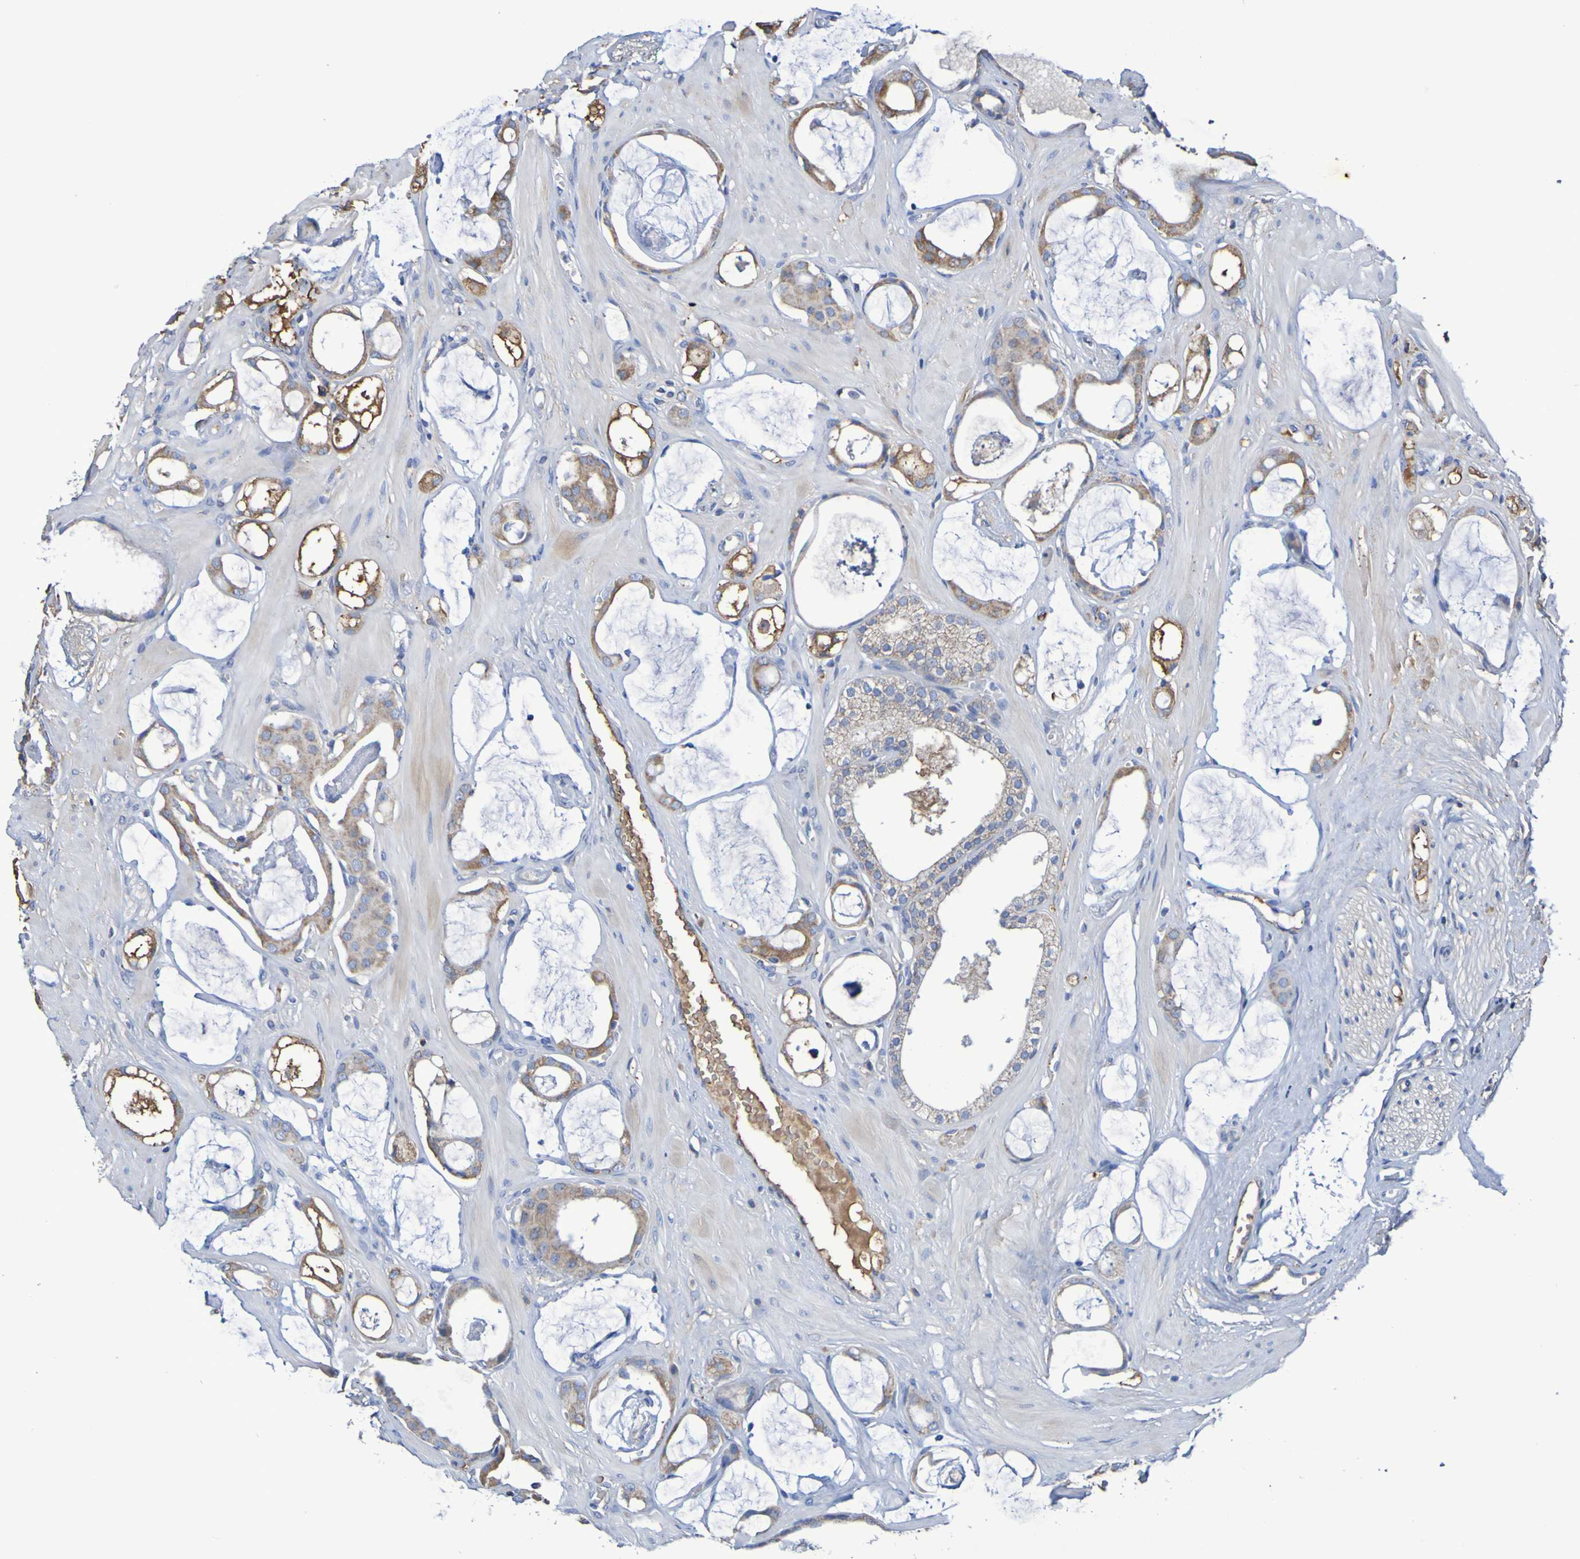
{"staining": {"intensity": "weak", "quantity": ">75%", "location": "cytoplasmic/membranous"}, "tissue": "prostate cancer", "cell_type": "Tumor cells", "image_type": "cancer", "snomed": [{"axis": "morphology", "description": "Adenocarcinoma, Low grade"}, {"axis": "topography", "description": "Prostate"}], "caption": "This photomicrograph demonstrates immunohistochemistry staining of human low-grade adenocarcinoma (prostate), with low weak cytoplasmic/membranous positivity in approximately >75% of tumor cells.", "gene": "CNTN2", "patient": {"sex": "male", "age": 53}}